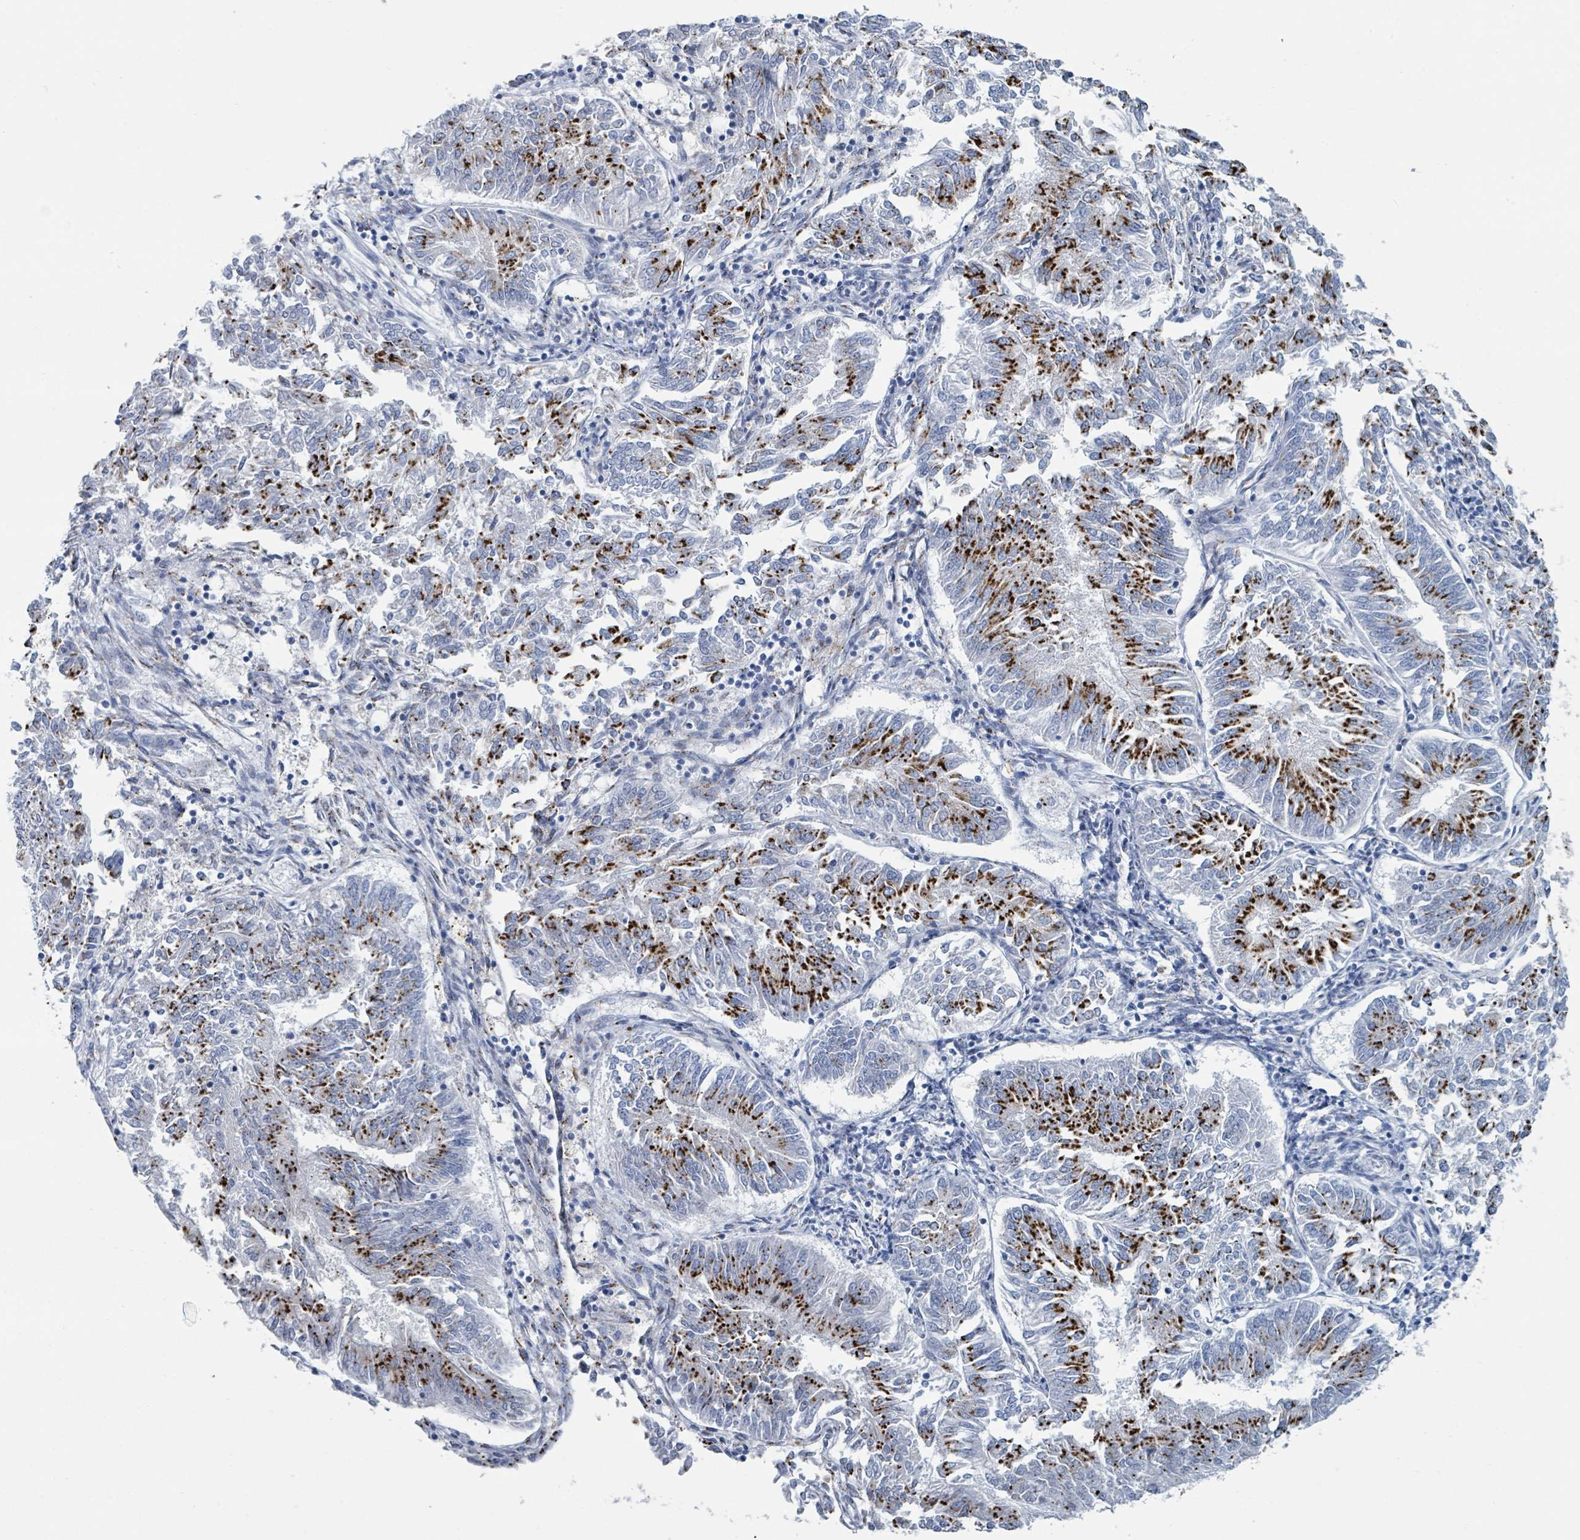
{"staining": {"intensity": "strong", "quantity": "25%-75%", "location": "cytoplasmic/membranous"}, "tissue": "endometrial cancer", "cell_type": "Tumor cells", "image_type": "cancer", "snomed": [{"axis": "morphology", "description": "Adenocarcinoma, NOS"}, {"axis": "topography", "description": "Endometrium"}], "caption": "Brown immunohistochemical staining in human endometrial cancer (adenocarcinoma) shows strong cytoplasmic/membranous staining in about 25%-75% of tumor cells. (DAB IHC with brightfield microscopy, high magnification).", "gene": "DCAF5", "patient": {"sex": "female", "age": 58}}